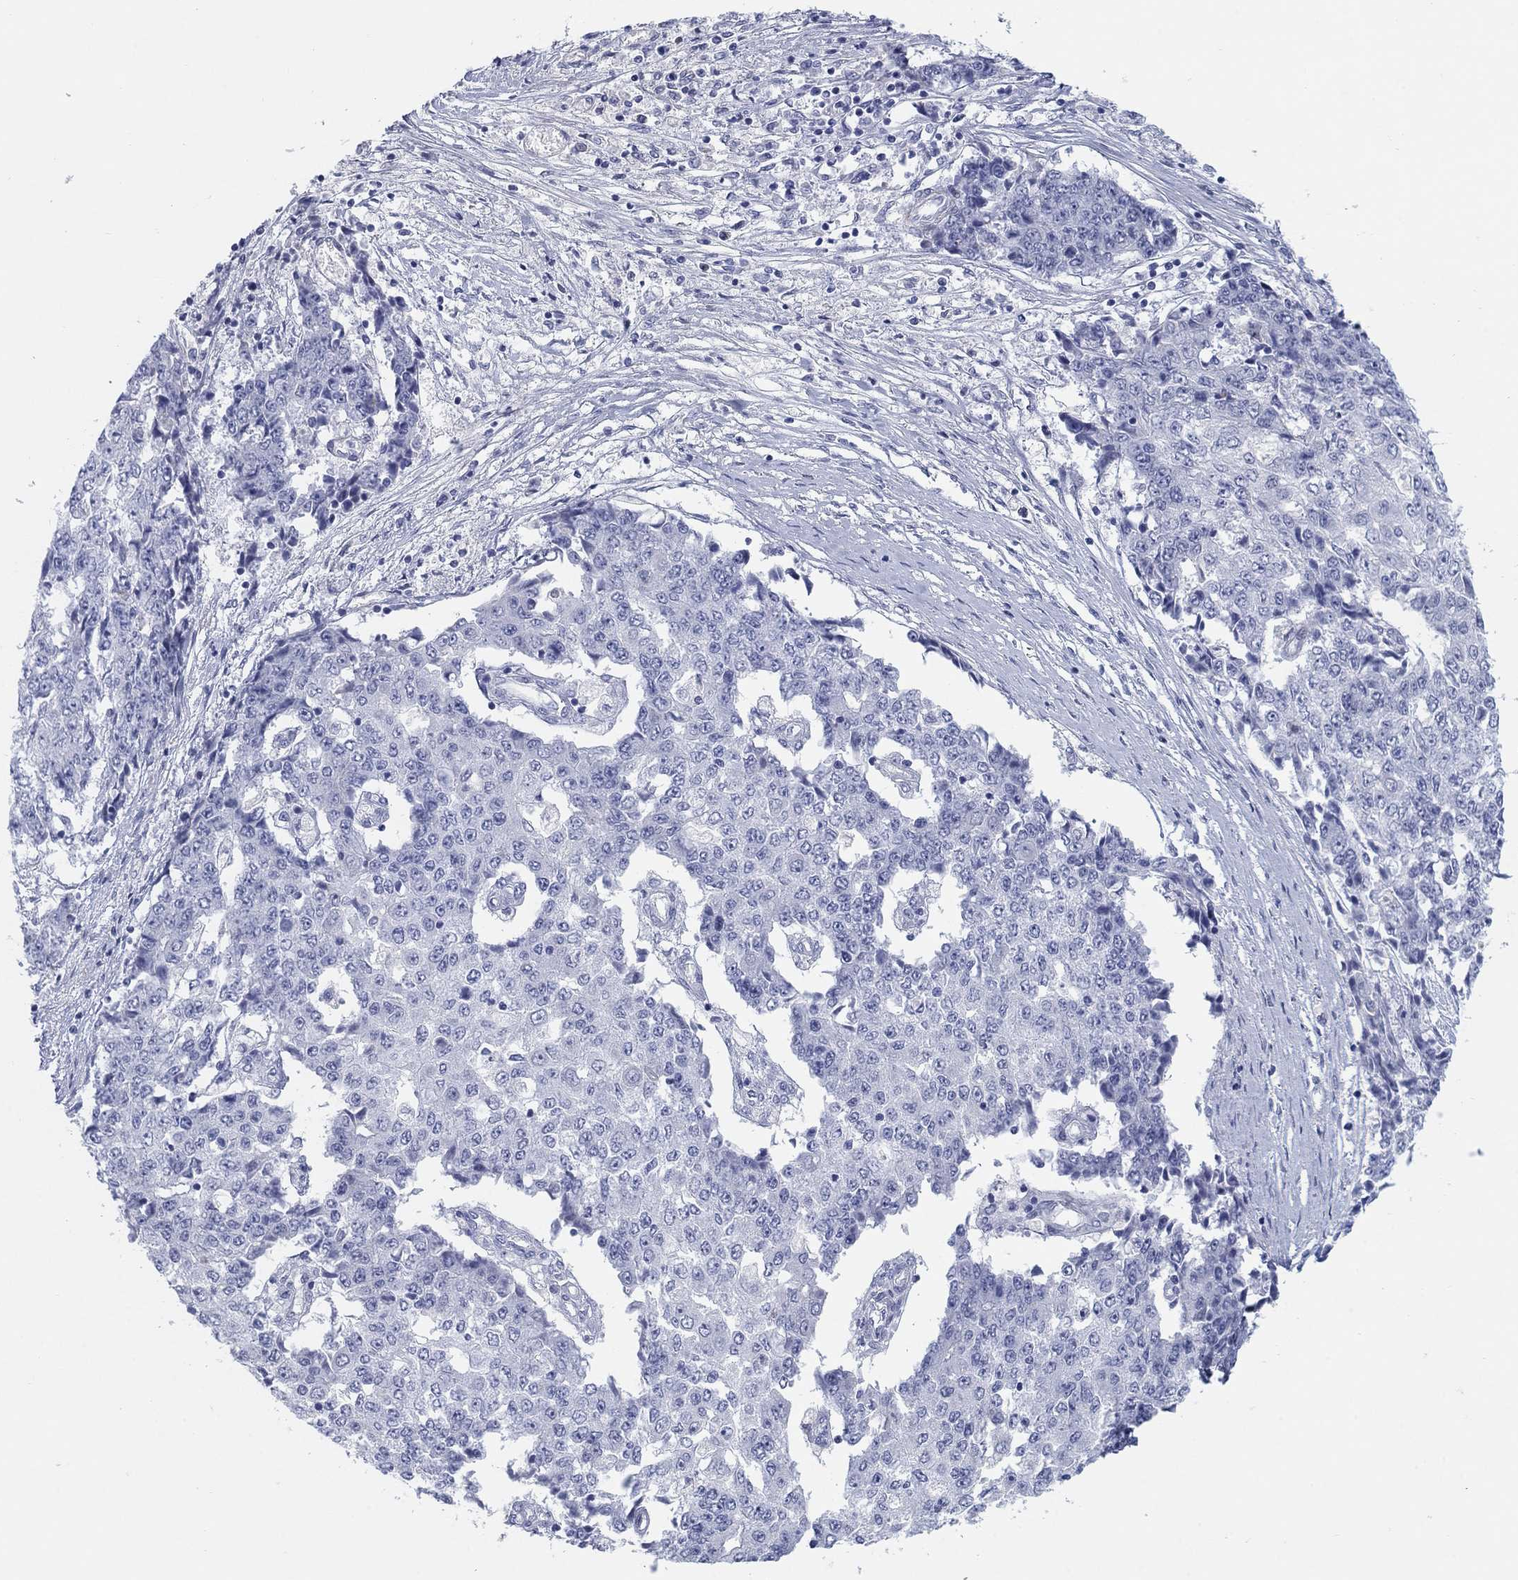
{"staining": {"intensity": "negative", "quantity": "none", "location": "none"}, "tissue": "ovarian cancer", "cell_type": "Tumor cells", "image_type": "cancer", "snomed": [{"axis": "morphology", "description": "Carcinoma, endometroid"}, {"axis": "topography", "description": "Ovary"}], "caption": "The IHC photomicrograph has no significant expression in tumor cells of ovarian cancer (endometroid carcinoma) tissue. (Stains: DAB (3,3'-diaminobenzidine) IHC with hematoxylin counter stain, Microscopy: brightfield microscopy at high magnification).", "gene": "HEATR4", "patient": {"sex": "female", "age": 42}}